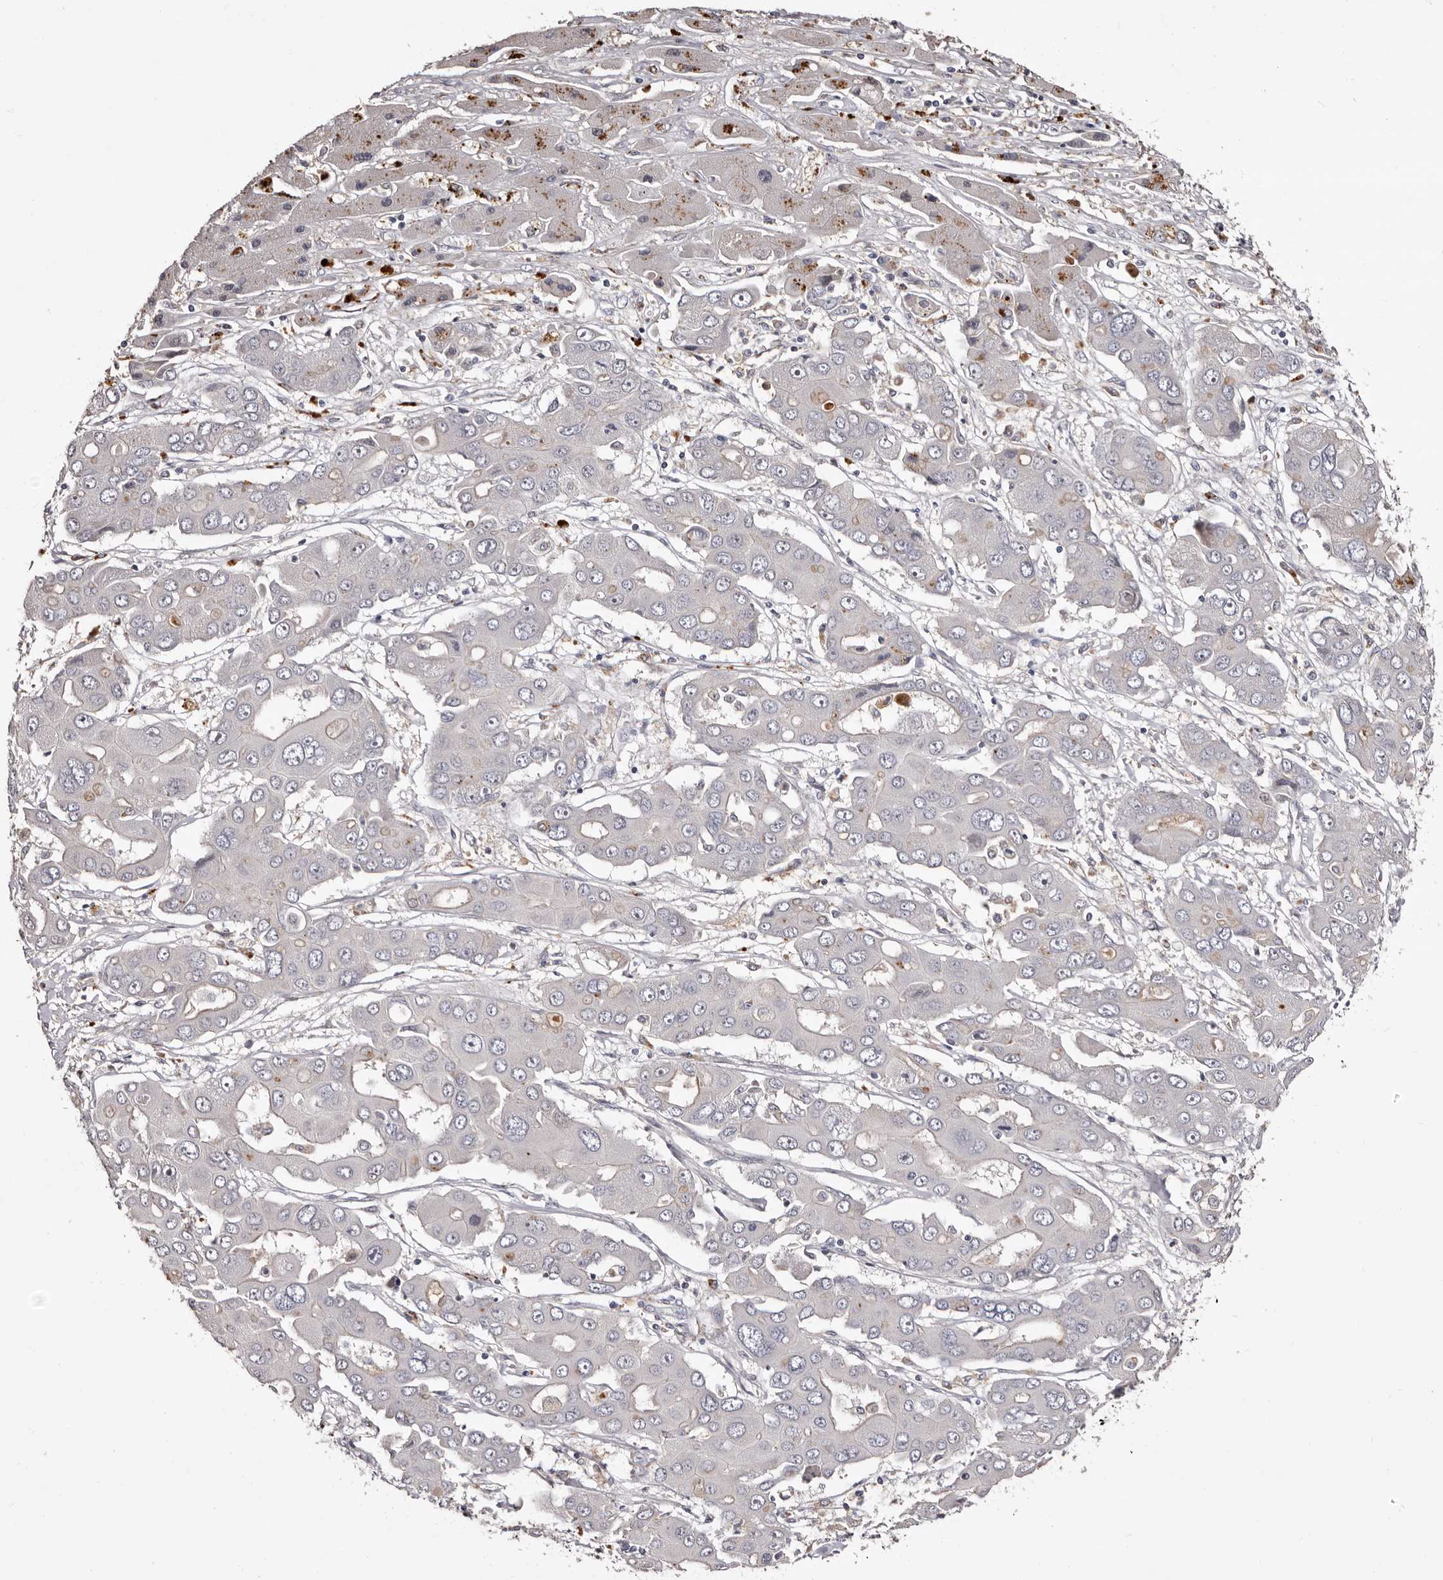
{"staining": {"intensity": "negative", "quantity": "none", "location": "none"}, "tissue": "liver cancer", "cell_type": "Tumor cells", "image_type": "cancer", "snomed": [{"axis": "morphology", "description": "Cholangiocarcinoma"}, {"axis": "topography", "description": "Liver"}], "caption": "Immunohistochemical staining of liver cholangiocarcinoma shows no significant staining in tumor cells. (Brightfield microscopy of DAB immunohistochemistry (IHC) at high magnification).", "gene": "SLC10A4", "patient": {"sex": "male", "age": 67}}